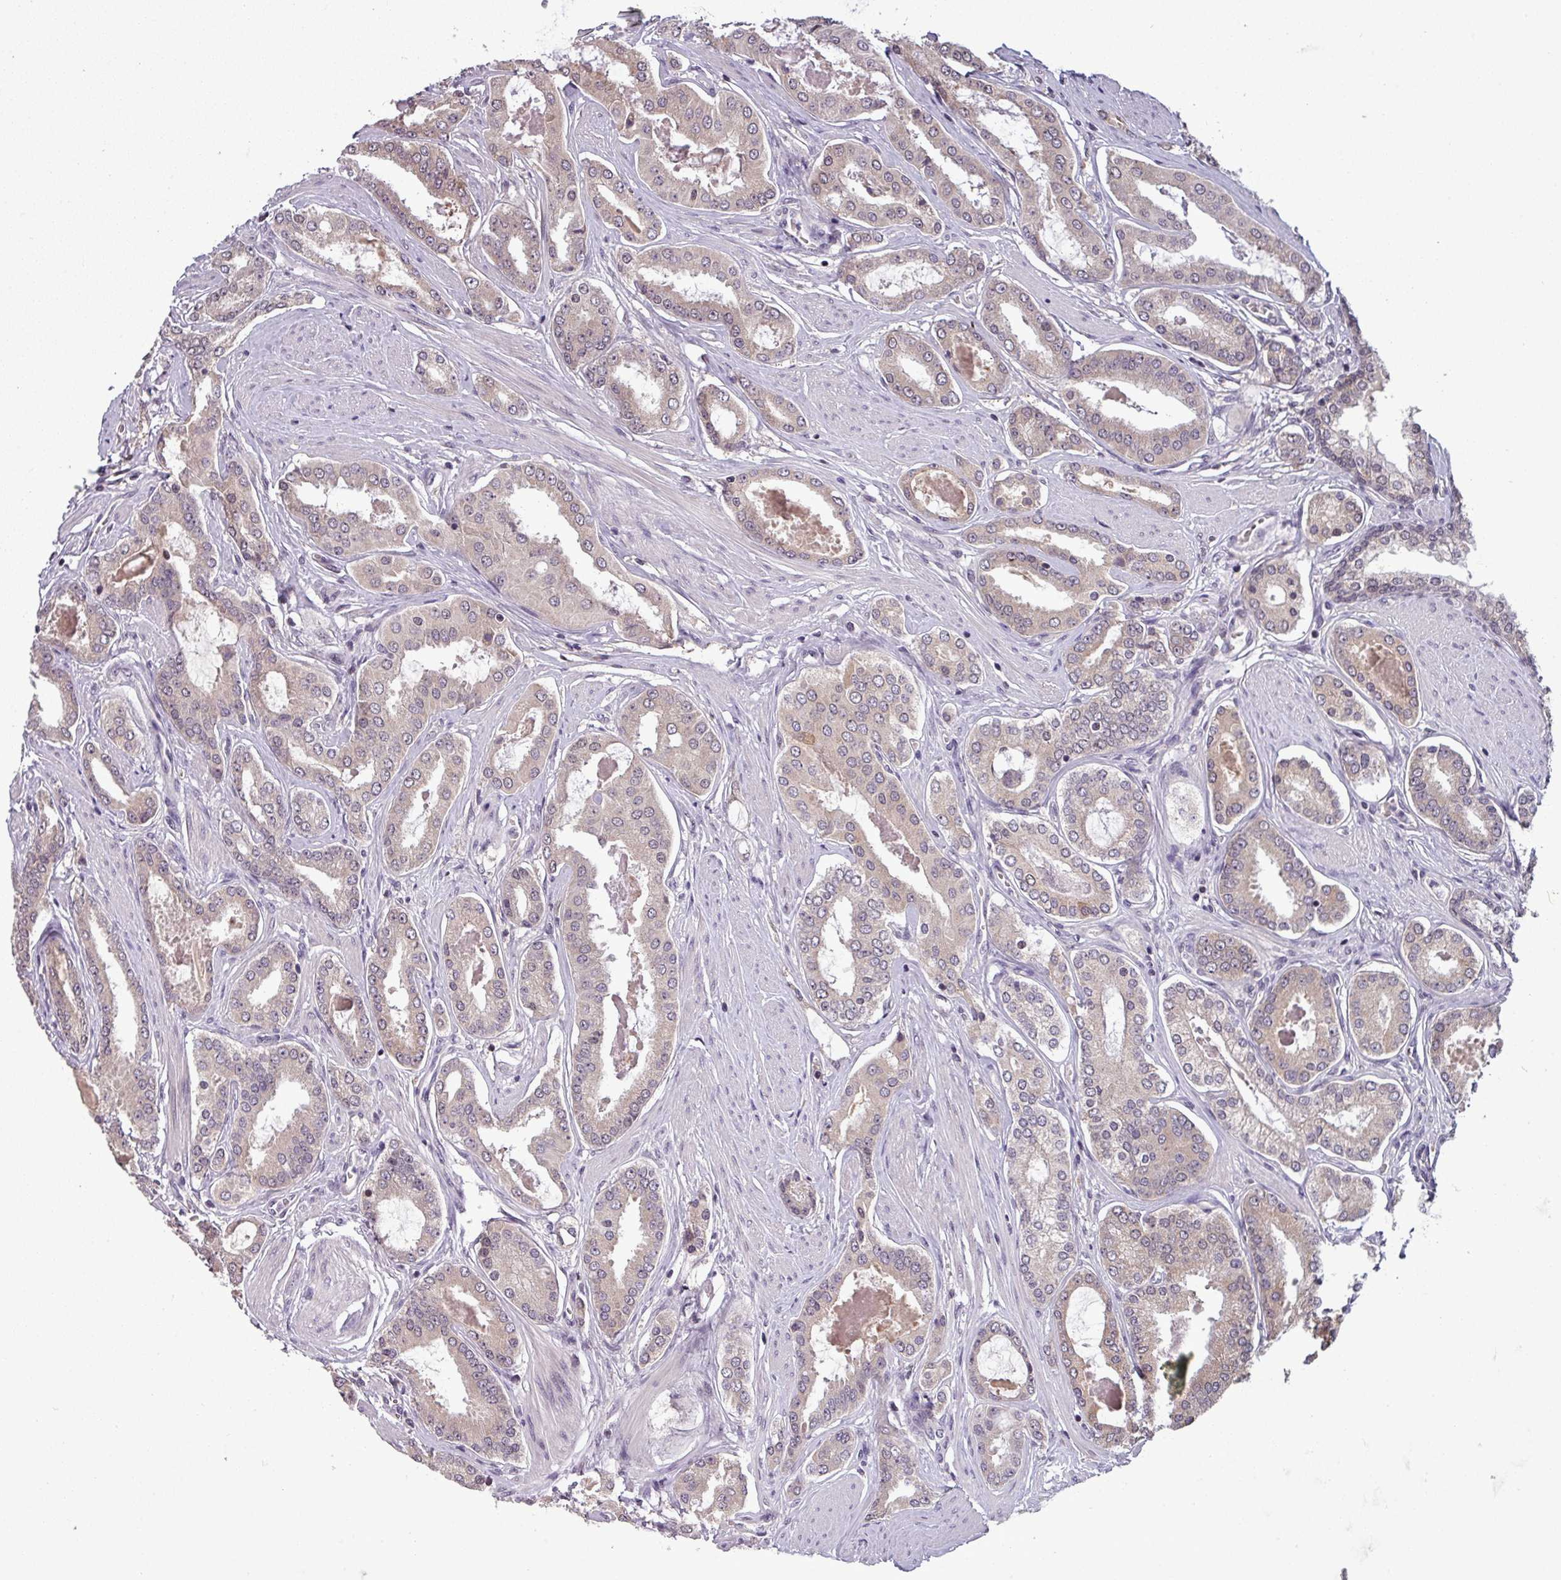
{"staining": {"intensity": "weak", "quantity": ">75%", "location": "cytoplasmic/membranous"}, "tissue": "prostate cancer", "cell_type": "Tumor cells", "image_type": "cancer", "snomed": [{"axis": "morphology", "description": "Adenocarcinoma, Low grade"}, {"axis": "topography", "description": "Prostate"}], "caption": "Immunohistochemical staining of prostate cancer exhibits weak cytoplasmic/membranous protein expression in about >75% of tumor cells.", "gene": "NOB1", "patient": {"sex": "male", "age": 42}}